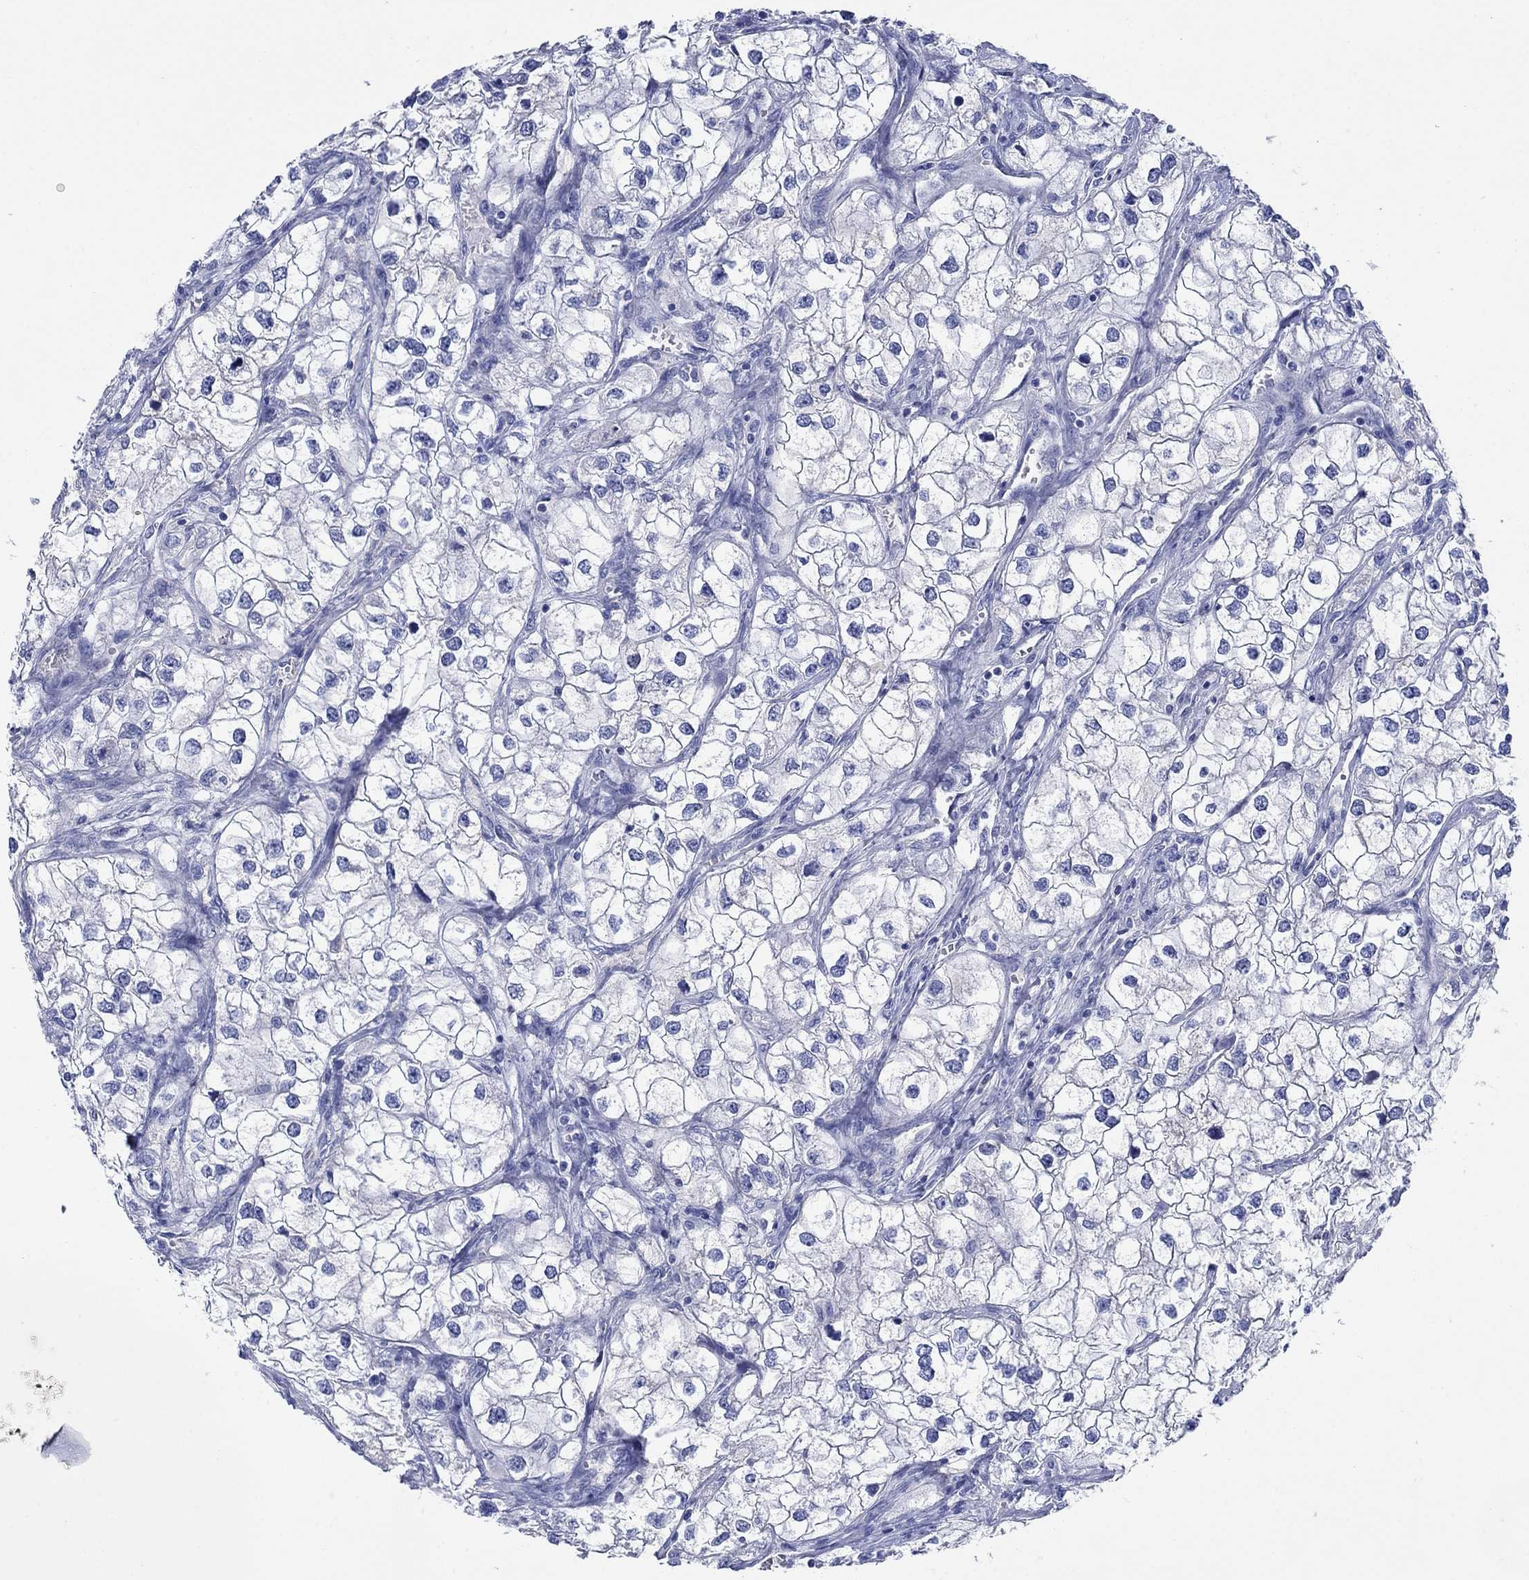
{"staining": {"intensity": "negative", "quantity": "none", "location": "none"}, "tissue": "renal cancer", "cell_type": "Tumor cells", "image_type": "cancer", "snomed": [{"axis": "morphology", "description": "Adenocarcinoma, NOS"}, {"axis": "topography", "description": "Kidney"}], "caption": "DAB (3,3'-diaminobenzidine) immunohistochemical staining of human adenocarcinoma (renal) demonstrates no significant positivity in tumor cells.", "gene": "TRIM16", "patient": {"sex": "male", "age": 59}}